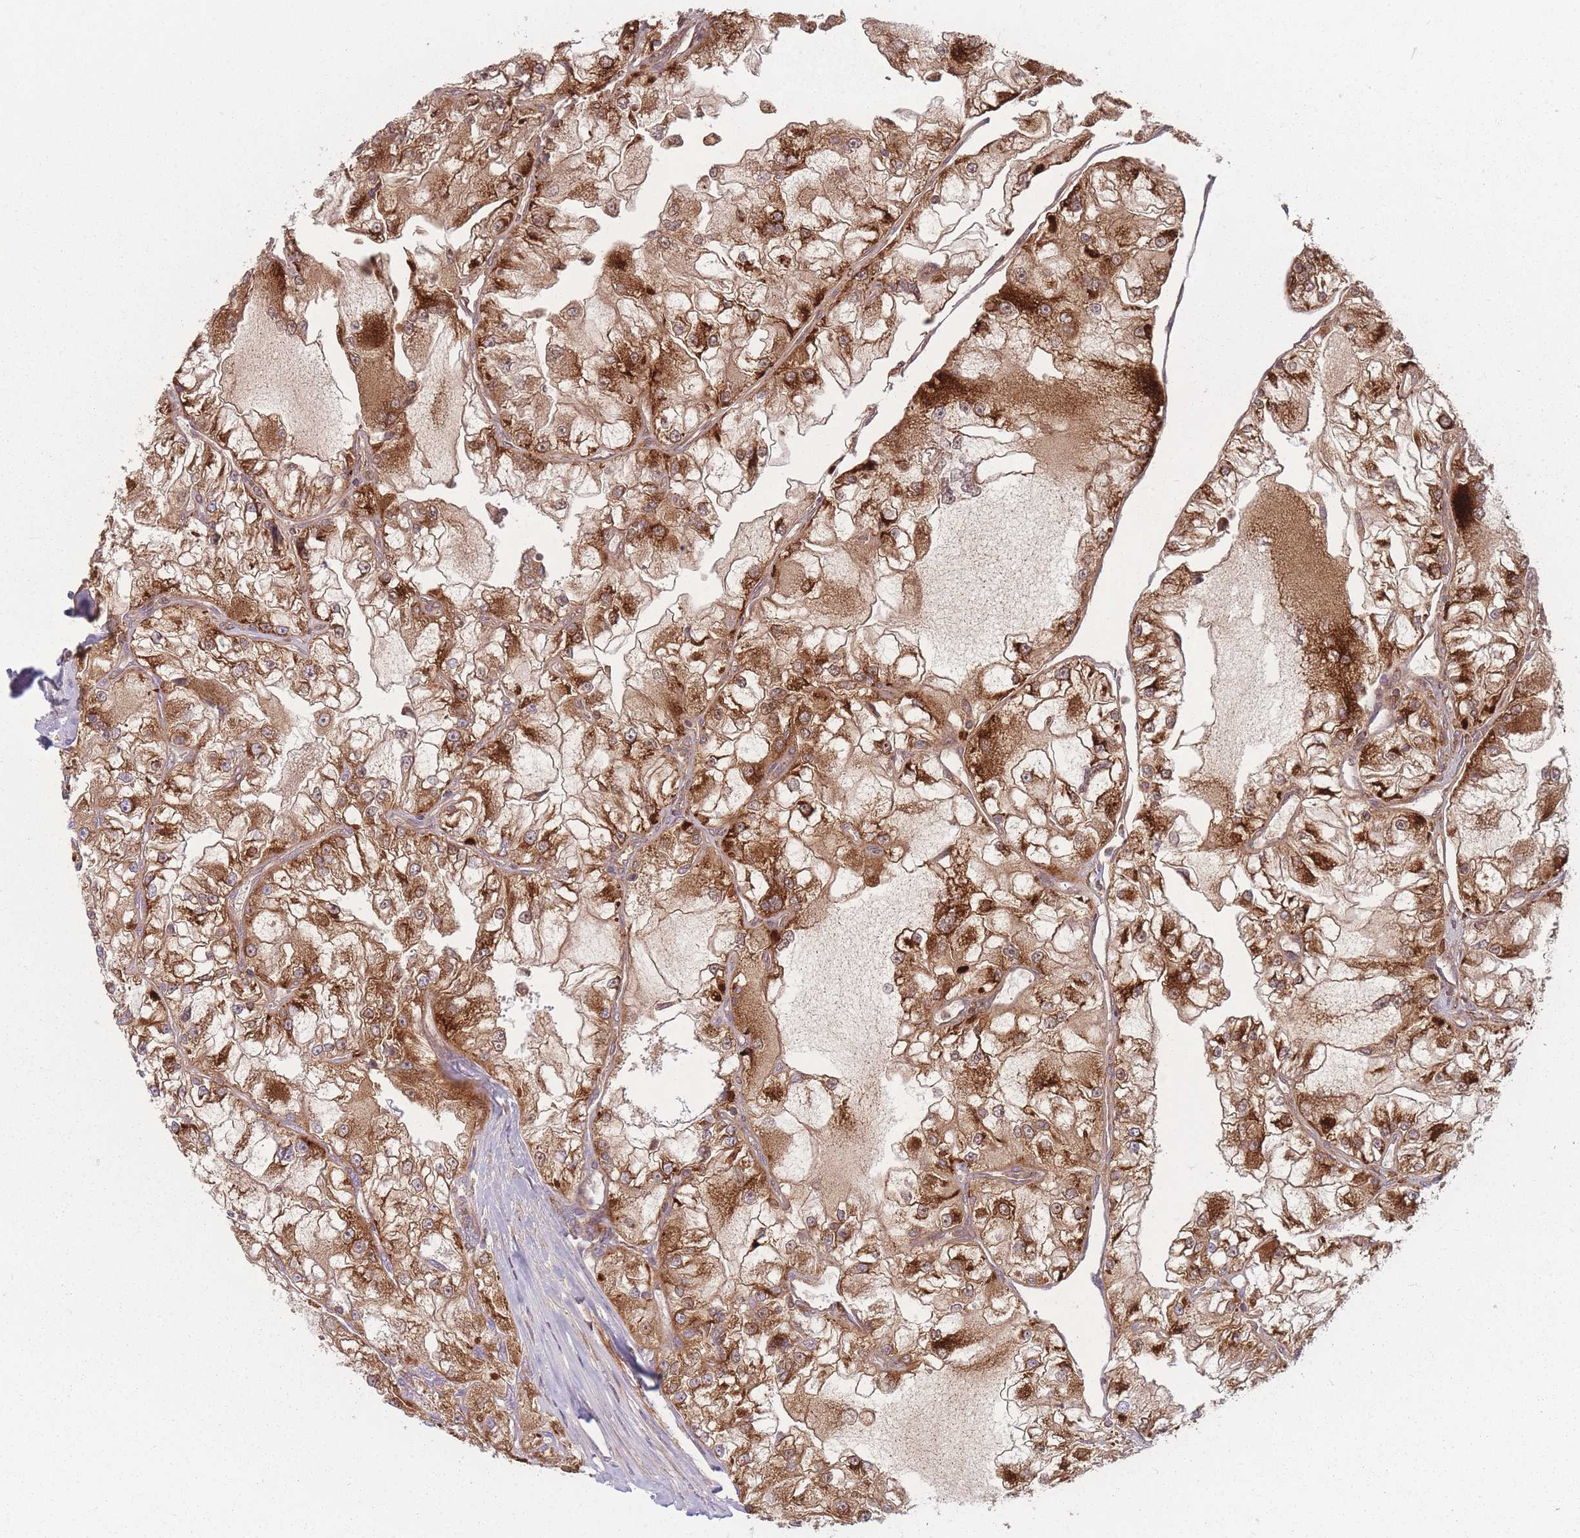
{"staining": {"intensity": "strong", "quantity": ">75%", "location": "cytoplasmic/membranous"}, "tissue": "renal cancer", "cell_type": "Tumor cells", "image_type": "cancer", "snomed": [{"axis": "morphology", "description": "Adenocarcinoma, NOS"}, {"axis": "topography", "description": "Kidney"}], "caption": "Strong cytoplasmic/membranous protein staining is appreciated in about >75% of tumor cells in renal cancer.", "gene": "PEX11B", "patient": {"sex": "female", "age": 72}}